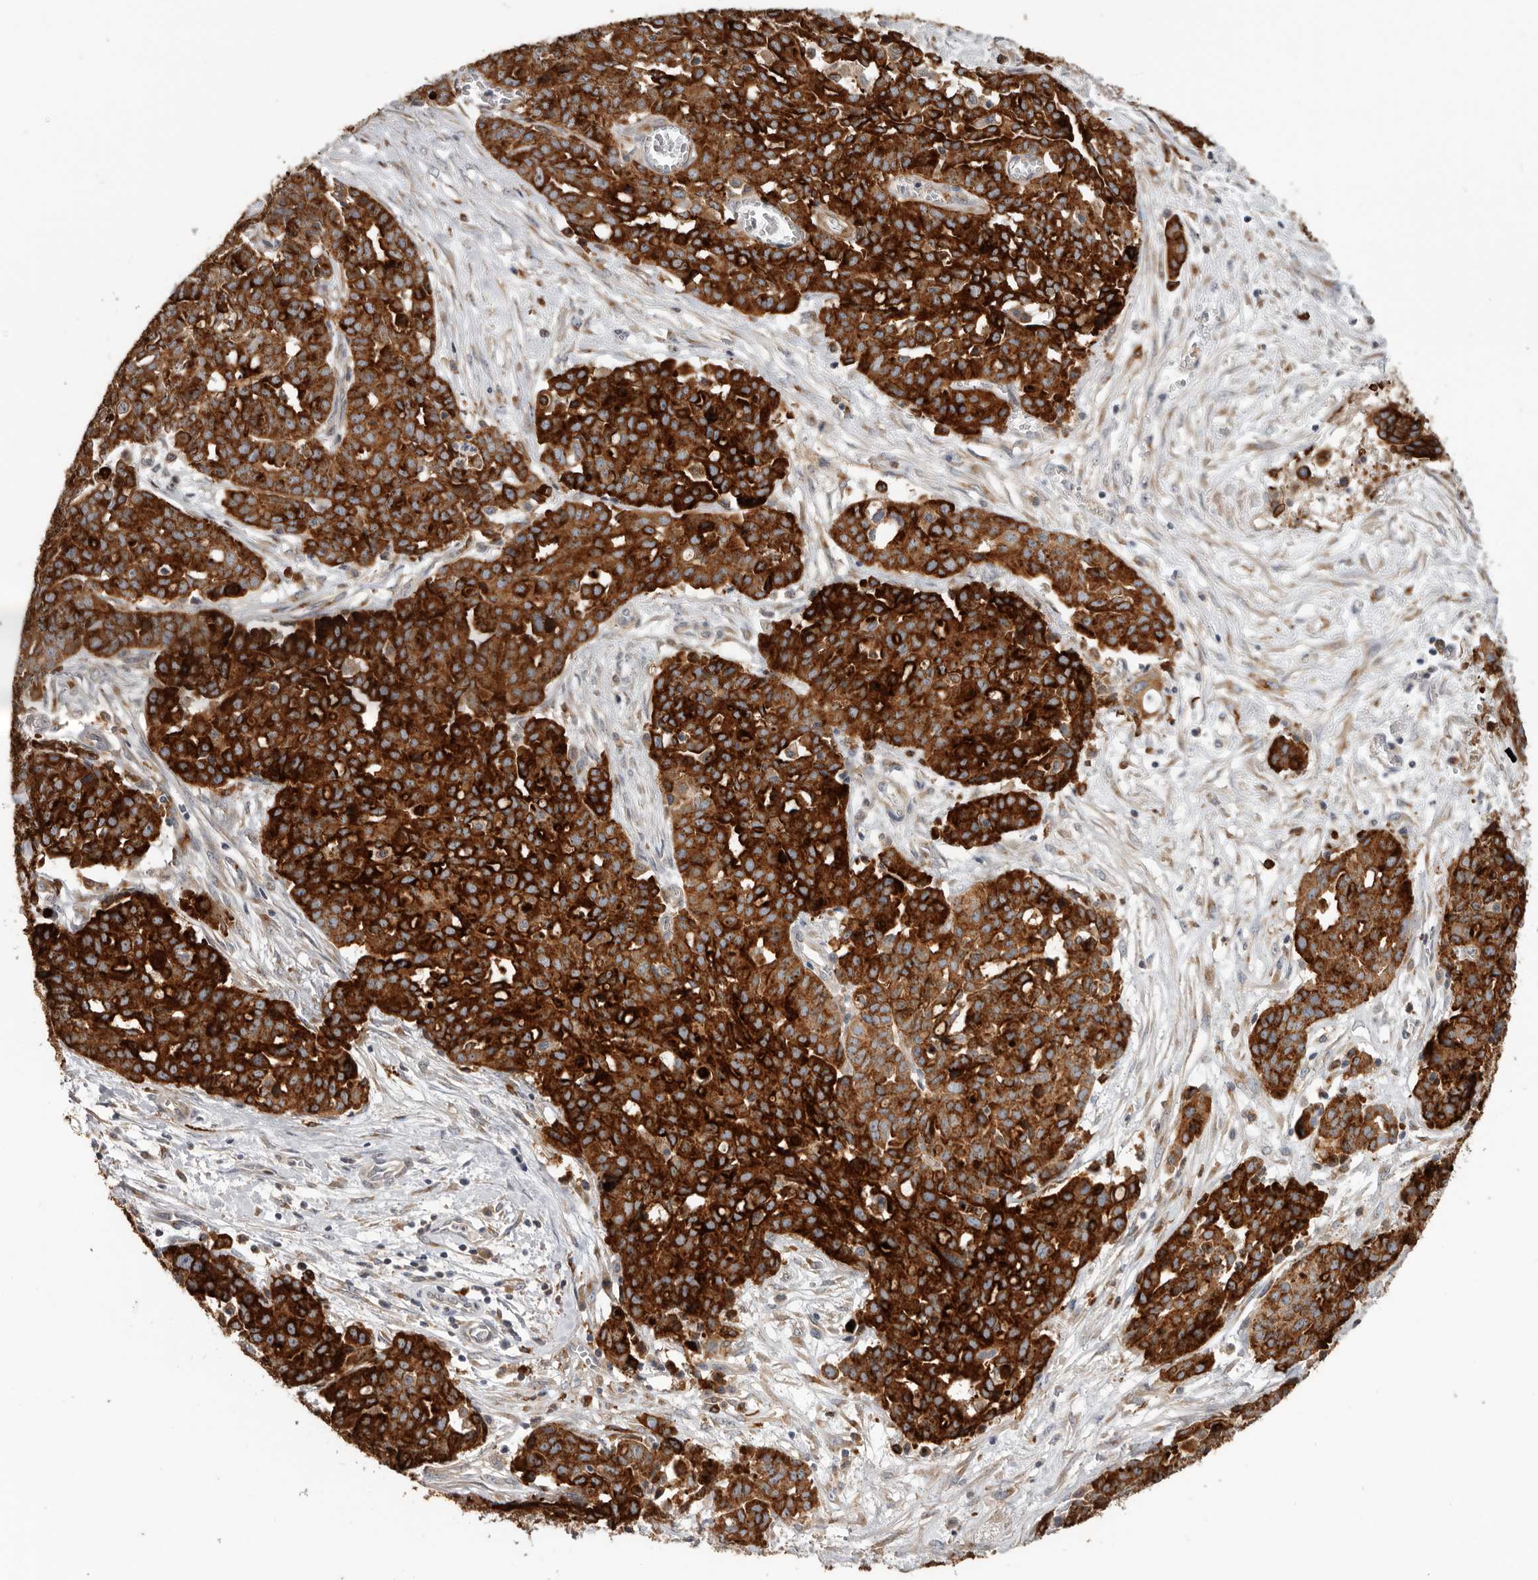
{"staining": {"intensity": "strong", "quantity": ">75%", "location": "cytoplasmic/membranous"}, "tissue": "ovarian cancer", "cell_type": "Tumor cells", "image_type": "cancer", "snomed": [{"axis": "morphology", "description": "Cystadenocarcinoma, serous, NOS"}, {"axis": "topography", "description": "Soft tissue"}, {"axis": "topography", "description": "Ovary"}], "caption": "Immunohistochemical staining of serous cystadenocarcinoma (ovarian) reveals high levels of strong cytoplasmic/membranous protein positivity in approximately >75% of tumor cells. The staining is performed using DAB (3,3'-diaminobenzidine) brown chromogen to label protein expression. The nuclei are counter-stained blue using hematoxylin.", "gene": "TFRC", "patient": {"sex": "female", "age": 57}}